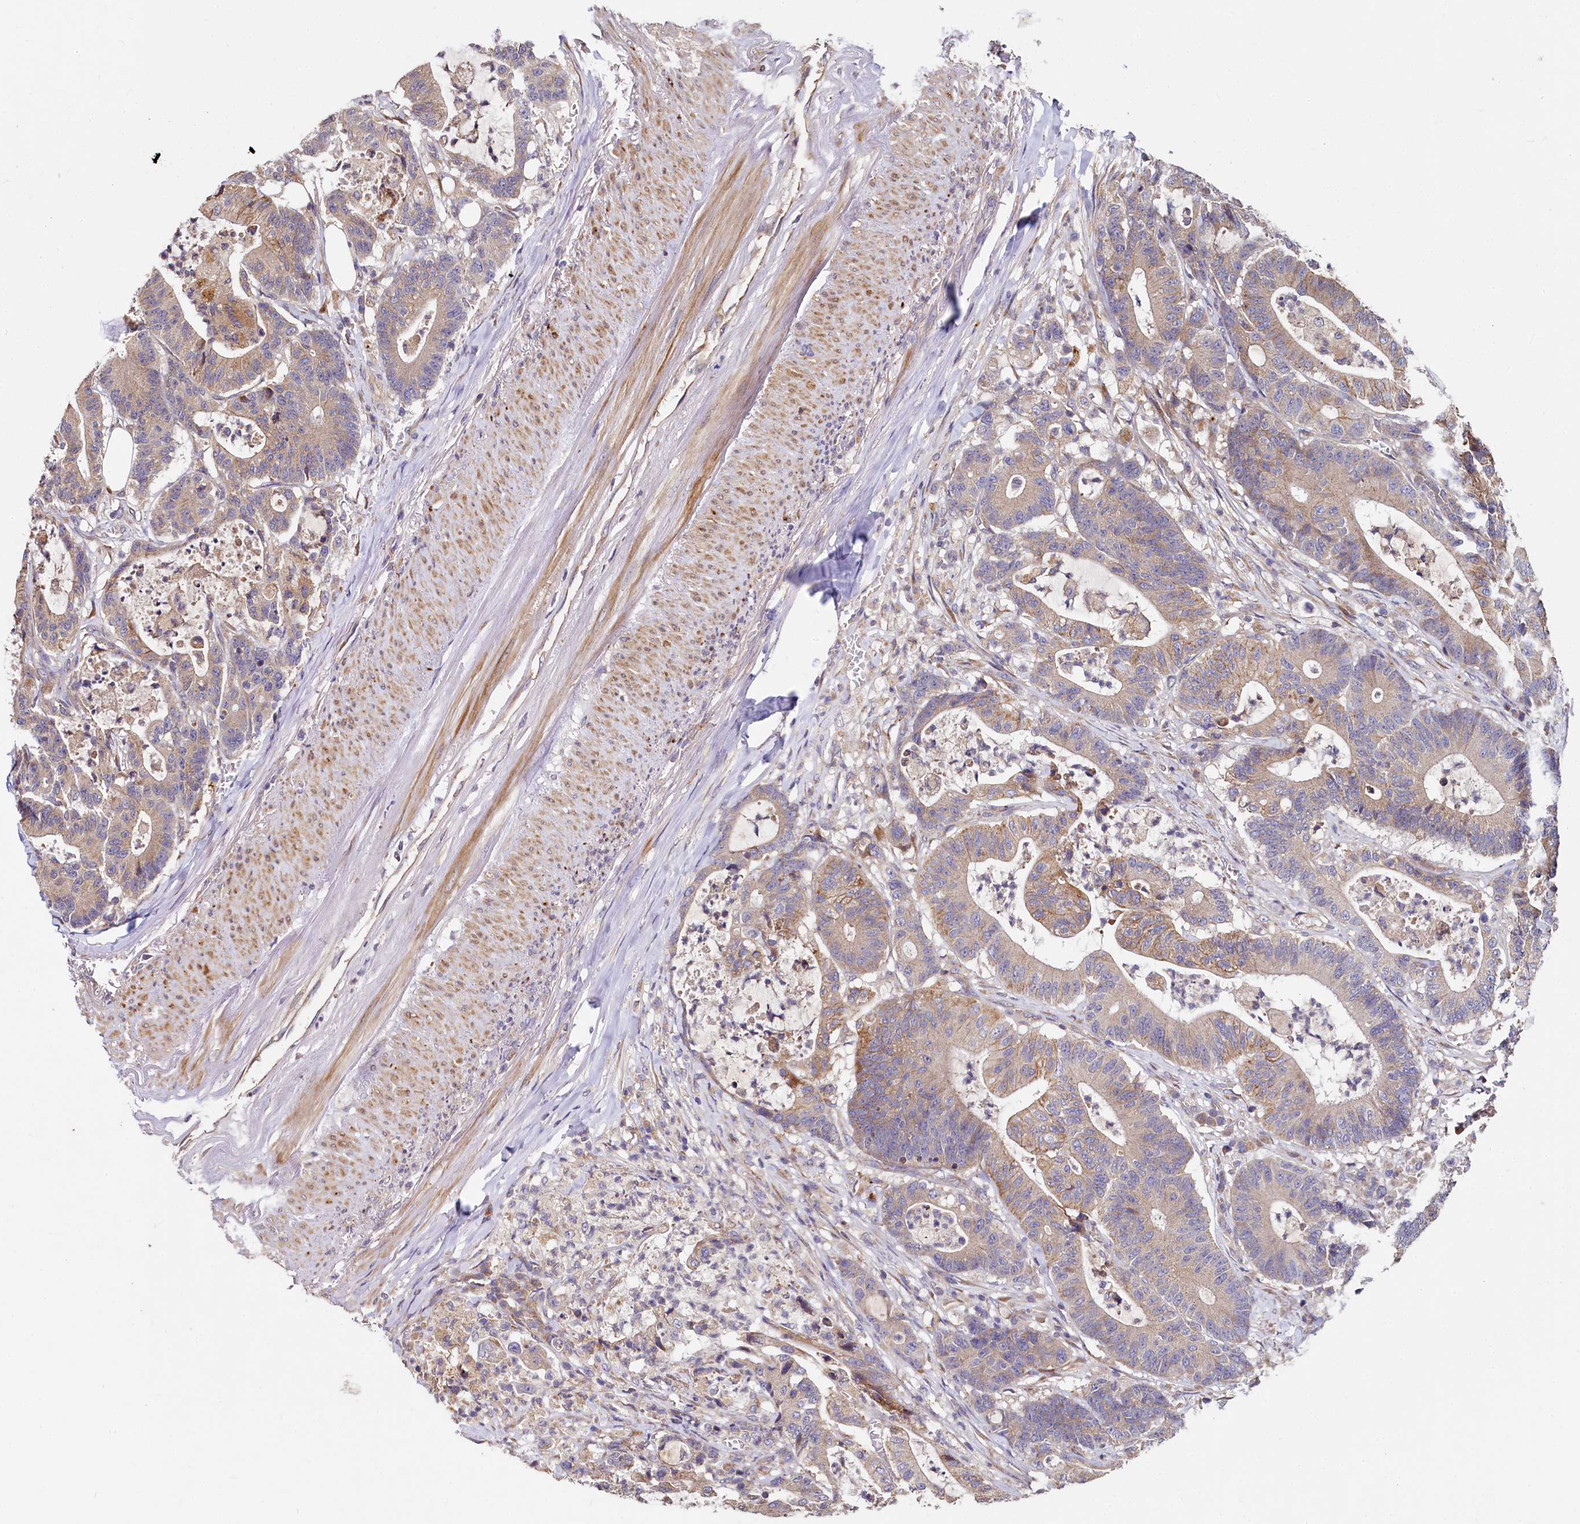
{"staining": {"intensity": "moderate", "quantity": "25%-75%", "location": "cytoplasmic/membranous"}, "tissue": "colorectal cancer", "cell_type": "Tumor cells", "image_type": "cancer", "snomed": [{"axis": "morphology", "description": "Adenocarcinoma, NOS"}, {"axis": "topography", "description": "Colon"}], "caption": "Human colorectal adenocarcinoma stained for a protein (brown) shows moderate cytoplasmic/membranous positive expression in approximately 25%-75% of tumor cells.", "gene": "SPRYD3", "patient": {"sex": "female", "age": 84}}